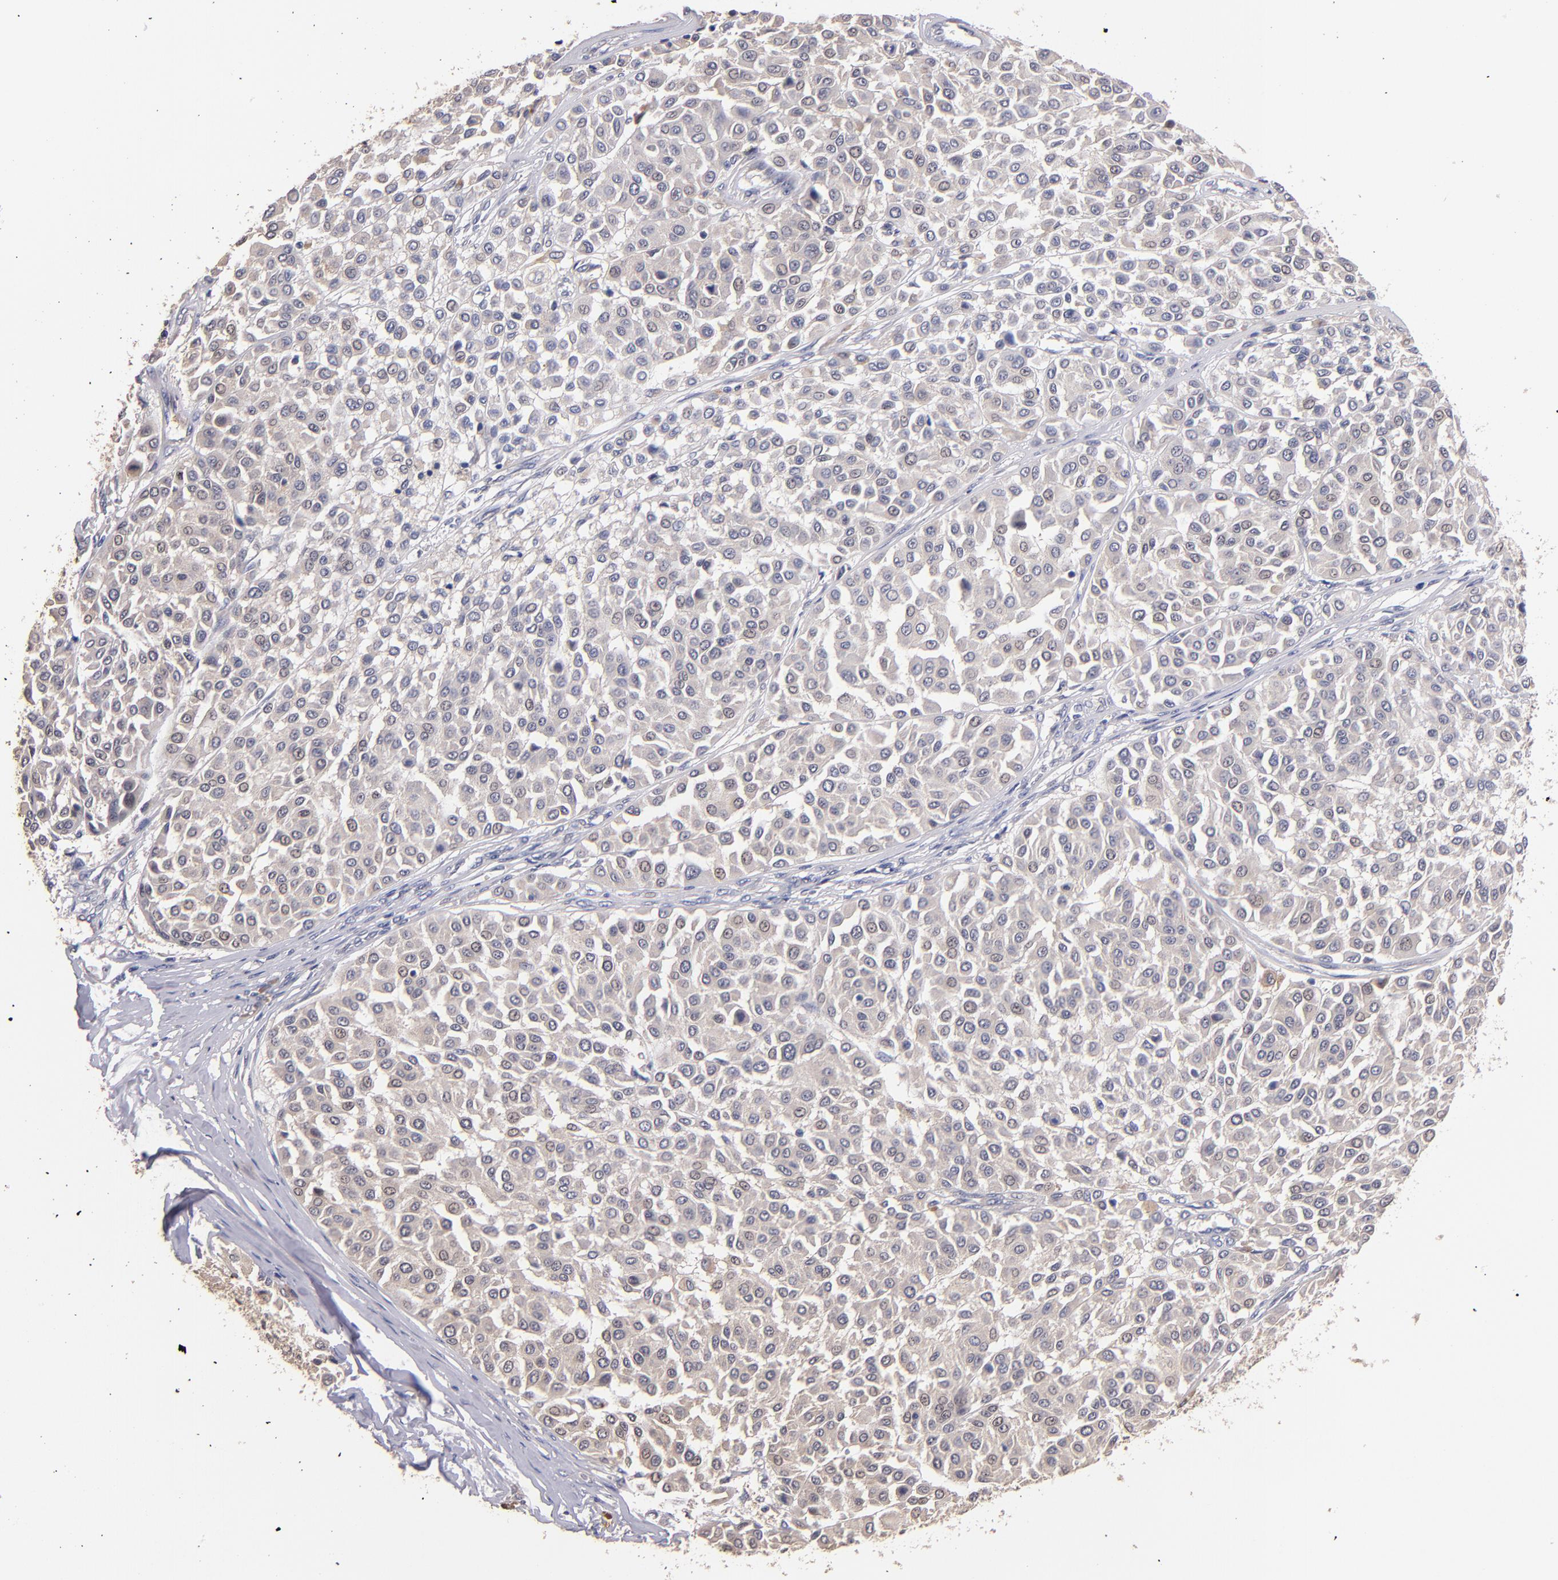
{"staining": {"intensity": "negative", "quantity": "none", "location": "none"}, "tissue": "melanoma", "cell_type": "Tumor cells", "image_type": "cancer", "snomed": [{"axis": "morphology", "description": "Malignant melanoma, Metastatic site"}, {"axis": "topography", "description": "Soft tissue"}], "caption": "This is a image of IHC staining of malignant melanoma (metastatic site), which shows no positivity in tumor cells.", "gene": "TTLL12", "patient": {"sex": "male", "age": 41}}